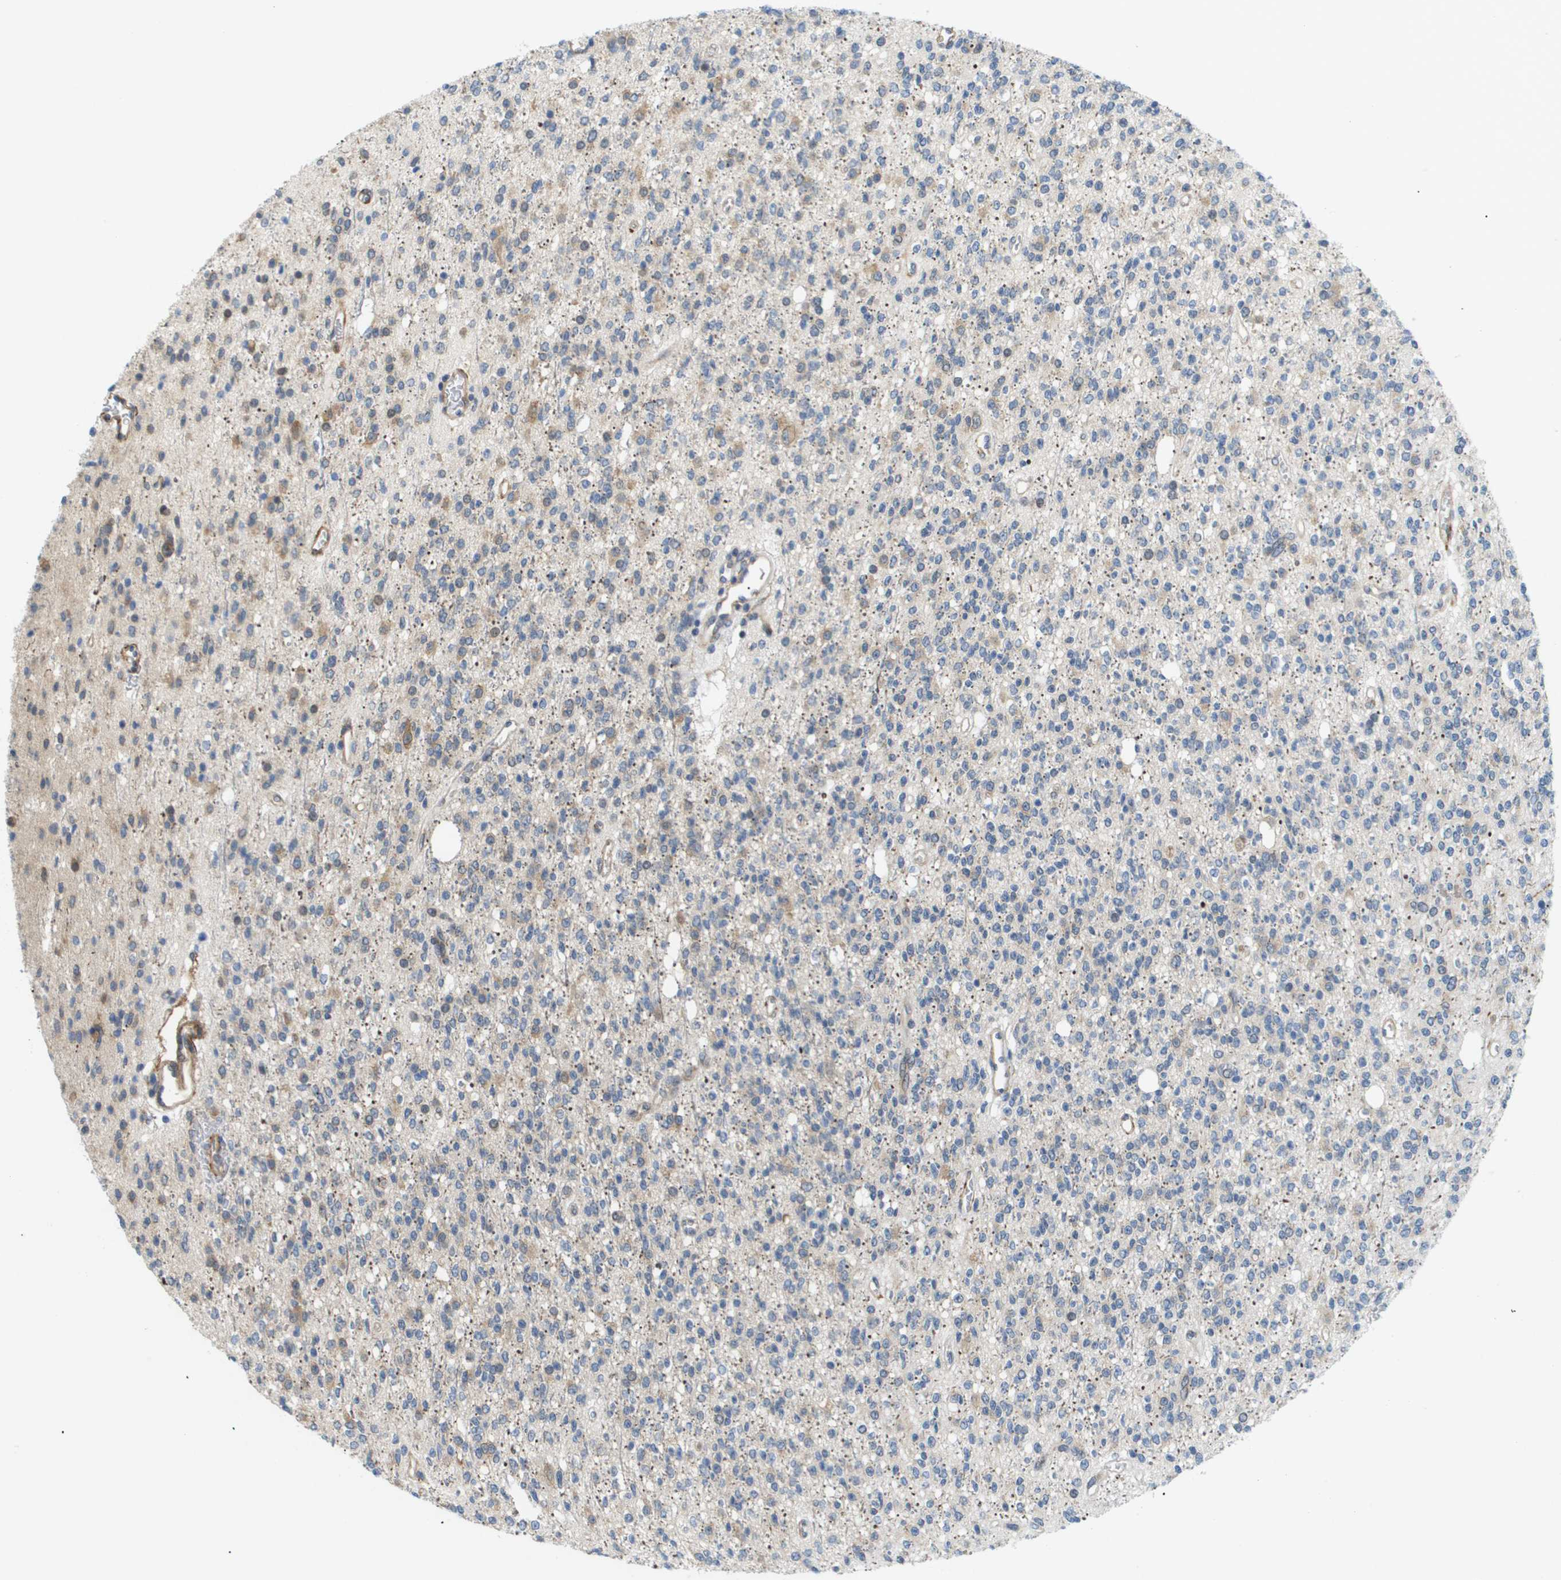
{"staining": {"intensity": "weak", "quantity": "<25%", "location": "cytoplasmic/membranous"}, "tissue": "glioma", "cell_type": "Tumor cells", "image_type": "cancer", "snomed": [{"axis": "morphology", "description": "Glioma, malignant, High grade"}, {"axis": "topography", "description": "Brain"}], "caption": "IHC image of neoplastic tissue: human malignant glioma (high-grade) stained with DAB (3,3'-diaminobenzidine) demonstrates no significant protein positivity in tumor cells.", "gene": "OTUD5", "patient": {"sex": "male", "age": 34}}